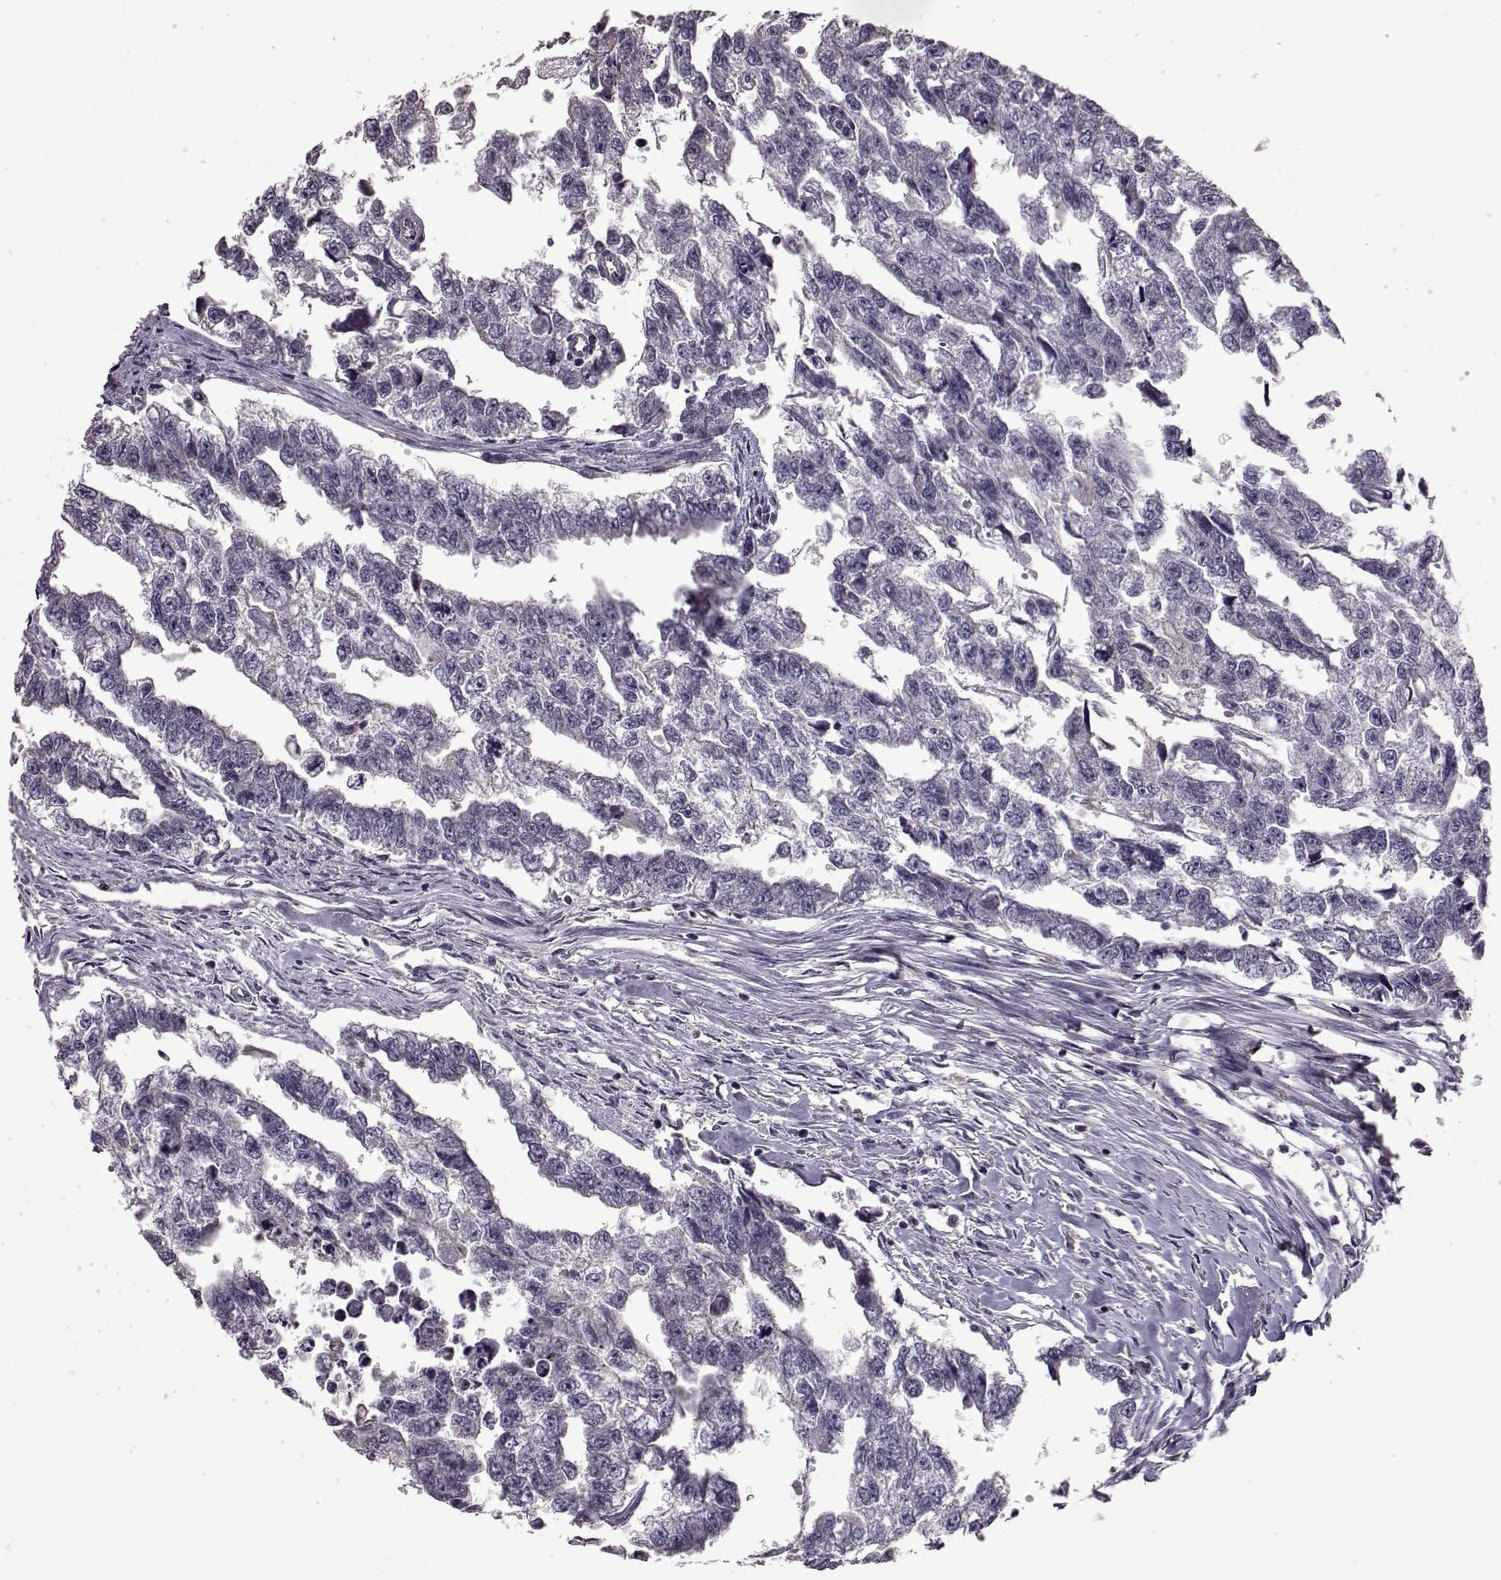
{"staining": {"intensity": "negative", "quantity": "none", "location": "none"}, "tissue": "testis cancer", "cell_type": "Tumor cells", "image_type": "cancer", "snomed": [{"axis": "morphology", "description": "Carcinoma, Embryonal, NOS"}, {"axis": "morphology", "description": "Teratoma, malignant, NOS"}, {"axis": "topography", "description": "Testis"}], "caption": "Testis cancer (malignant teratoma) was stained to show a protein in brown. There is no significant staining in tumor cells.", "gene": "CDC42SE1", "patient": {"sex": "male", "age": 44}}